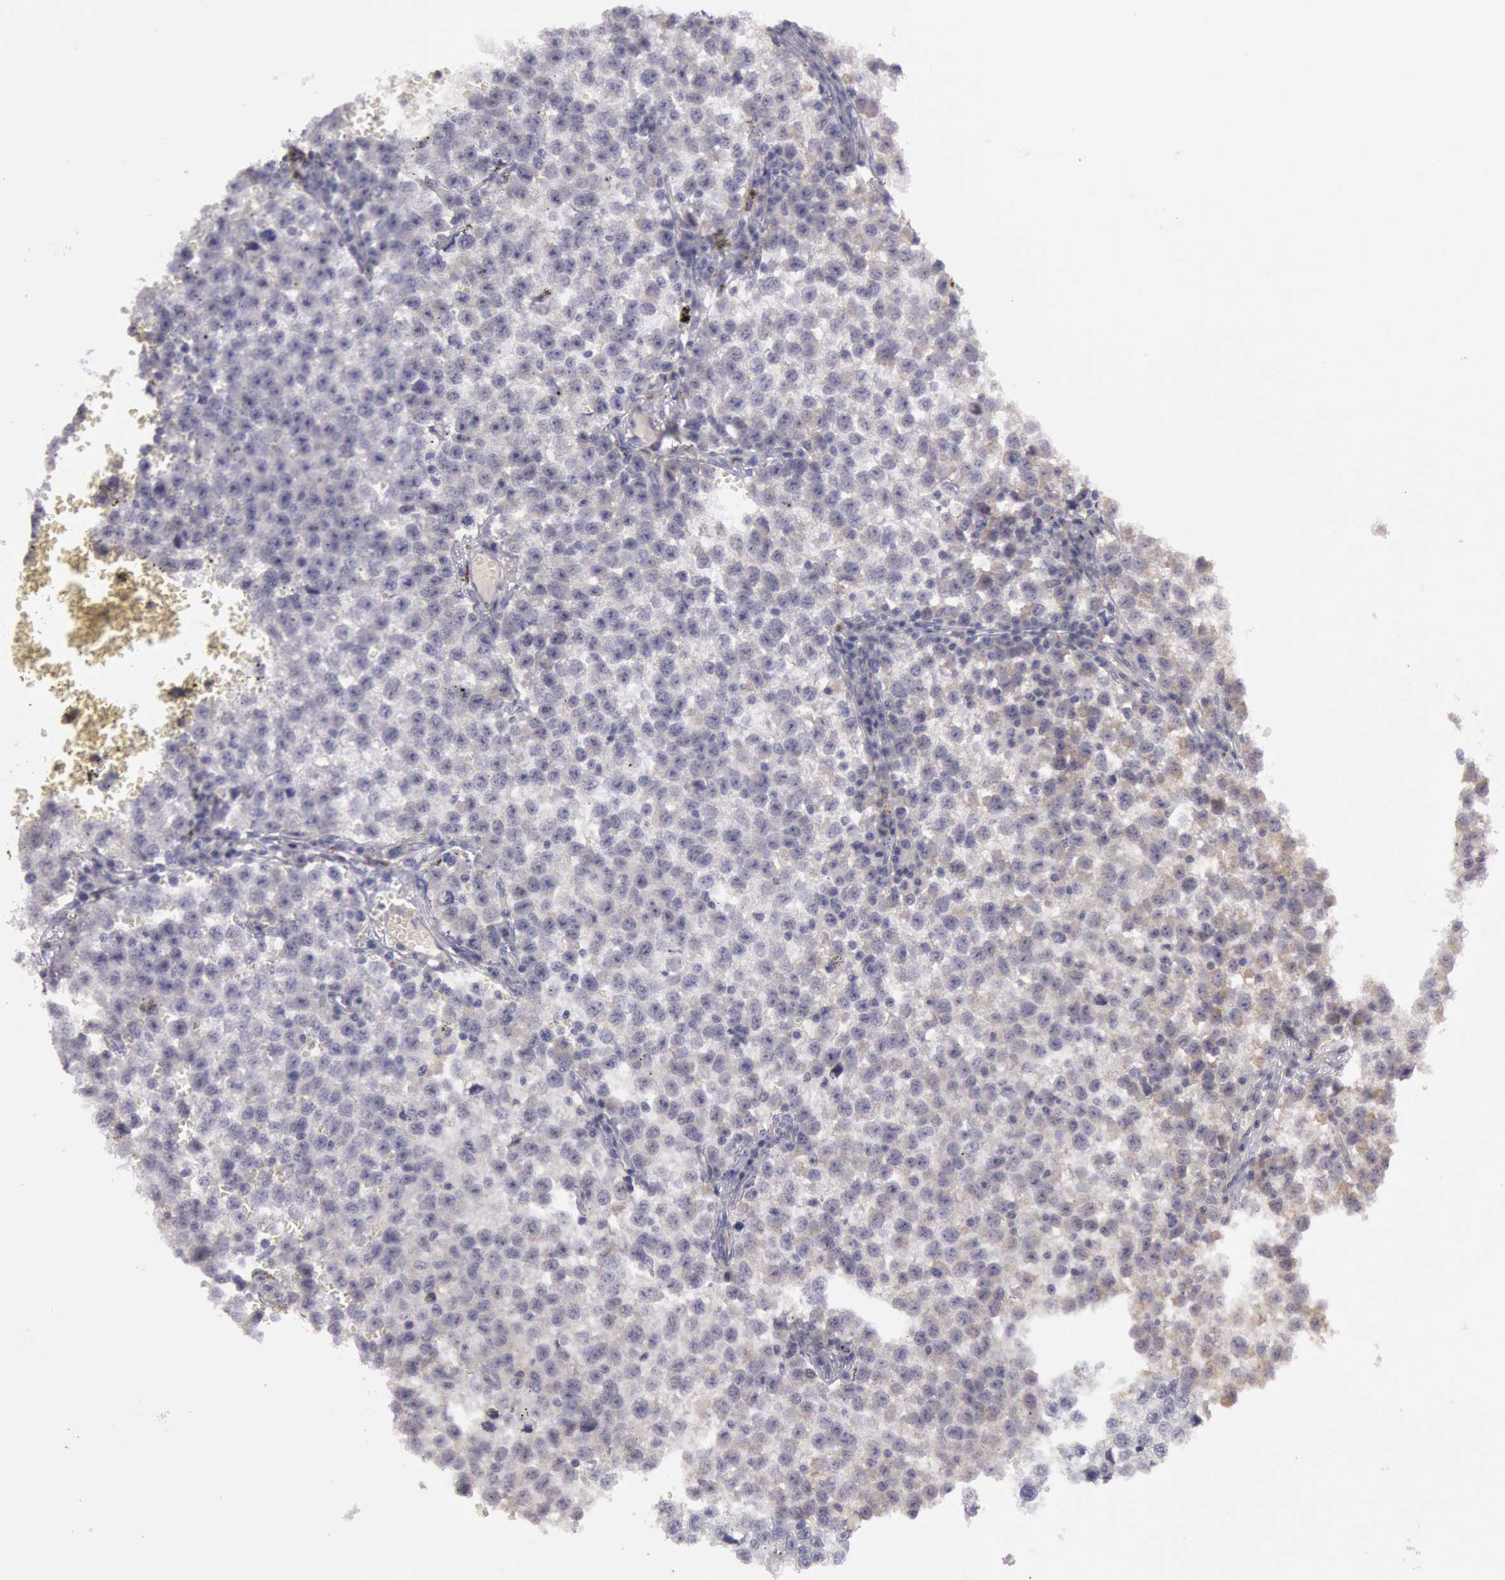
{"staining": {"intensity": "weak", "quantity": "25%-75%", "location": "cytoplasmic/membranous"}, "tissue": "testis cancer", "cell_type": "Tumor cells", "image_type": "cancer", "snomed": [{"axis": "morphology", "description": "Seminoma, NOS"}, {"axis": "topography", "description": "Testis"}], "caption": "Tumor cells display low levels of weak cytoplasmic/membranous positivity in about 25%-75% of cells in testis cancer (seminoma).", "gene": "TRIB2", "patient": {"sex": "male", "age": 35}}